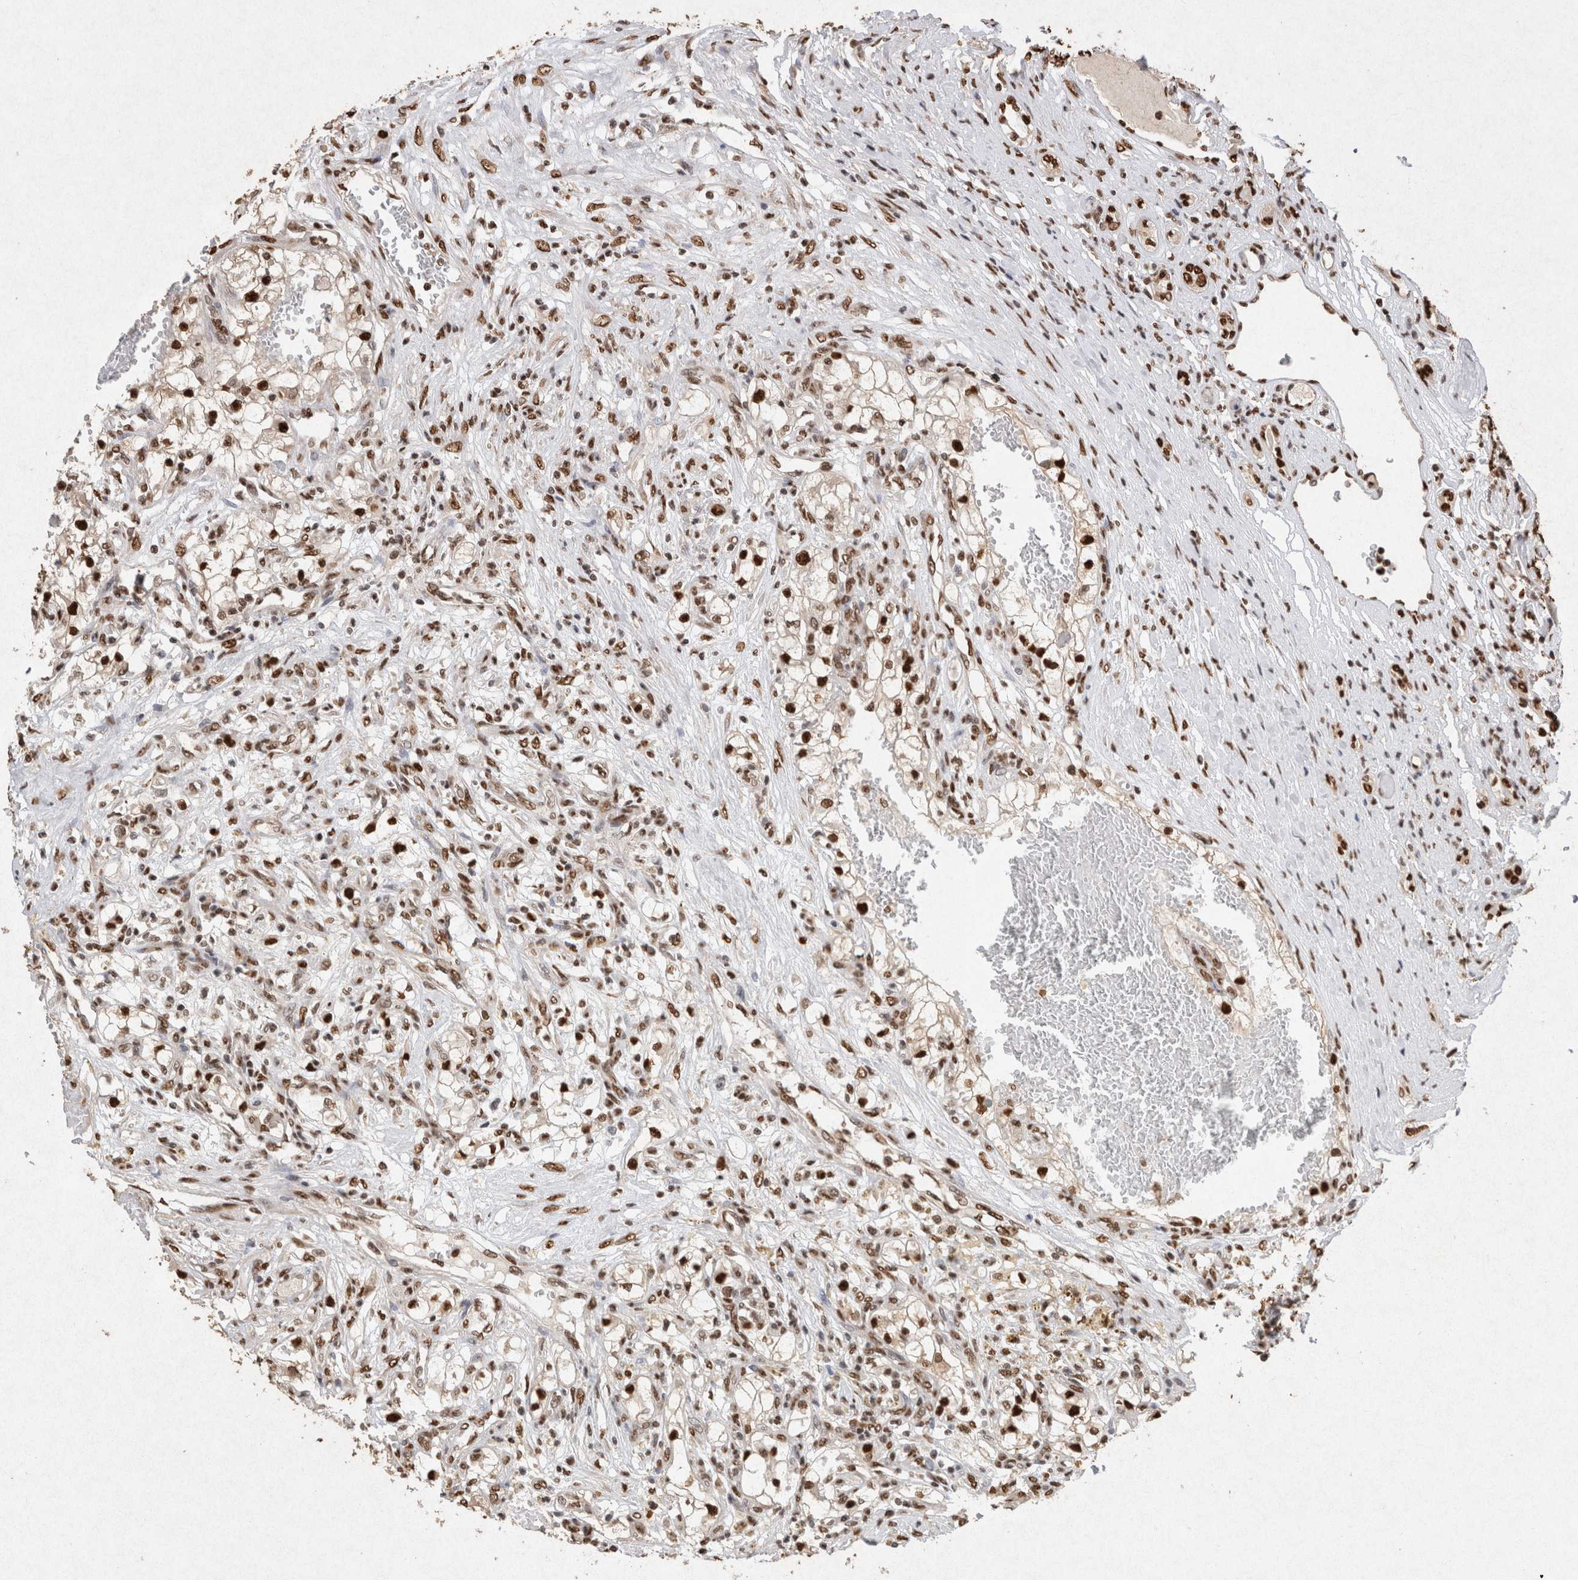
{"staining": {"intensity": "strong", "quantity": ">75%", "location": "nuclear"}, "tissue": "renal cancer", "cell_type": "Tumor cells", "image_type": "cancer", "snomed": [{"axis": "morphology", "description": "Adenocarcinoma, NOS"}, {"axis": "topography", "description": "Kidney"}], "caption": "Human renal adenocarcinoma stained for a protein (brown) shows strong nuclear positive staining in about >75% of tumor cells.", "gene": "HDGF", "patient": {"sex": "male", "age": 68}}